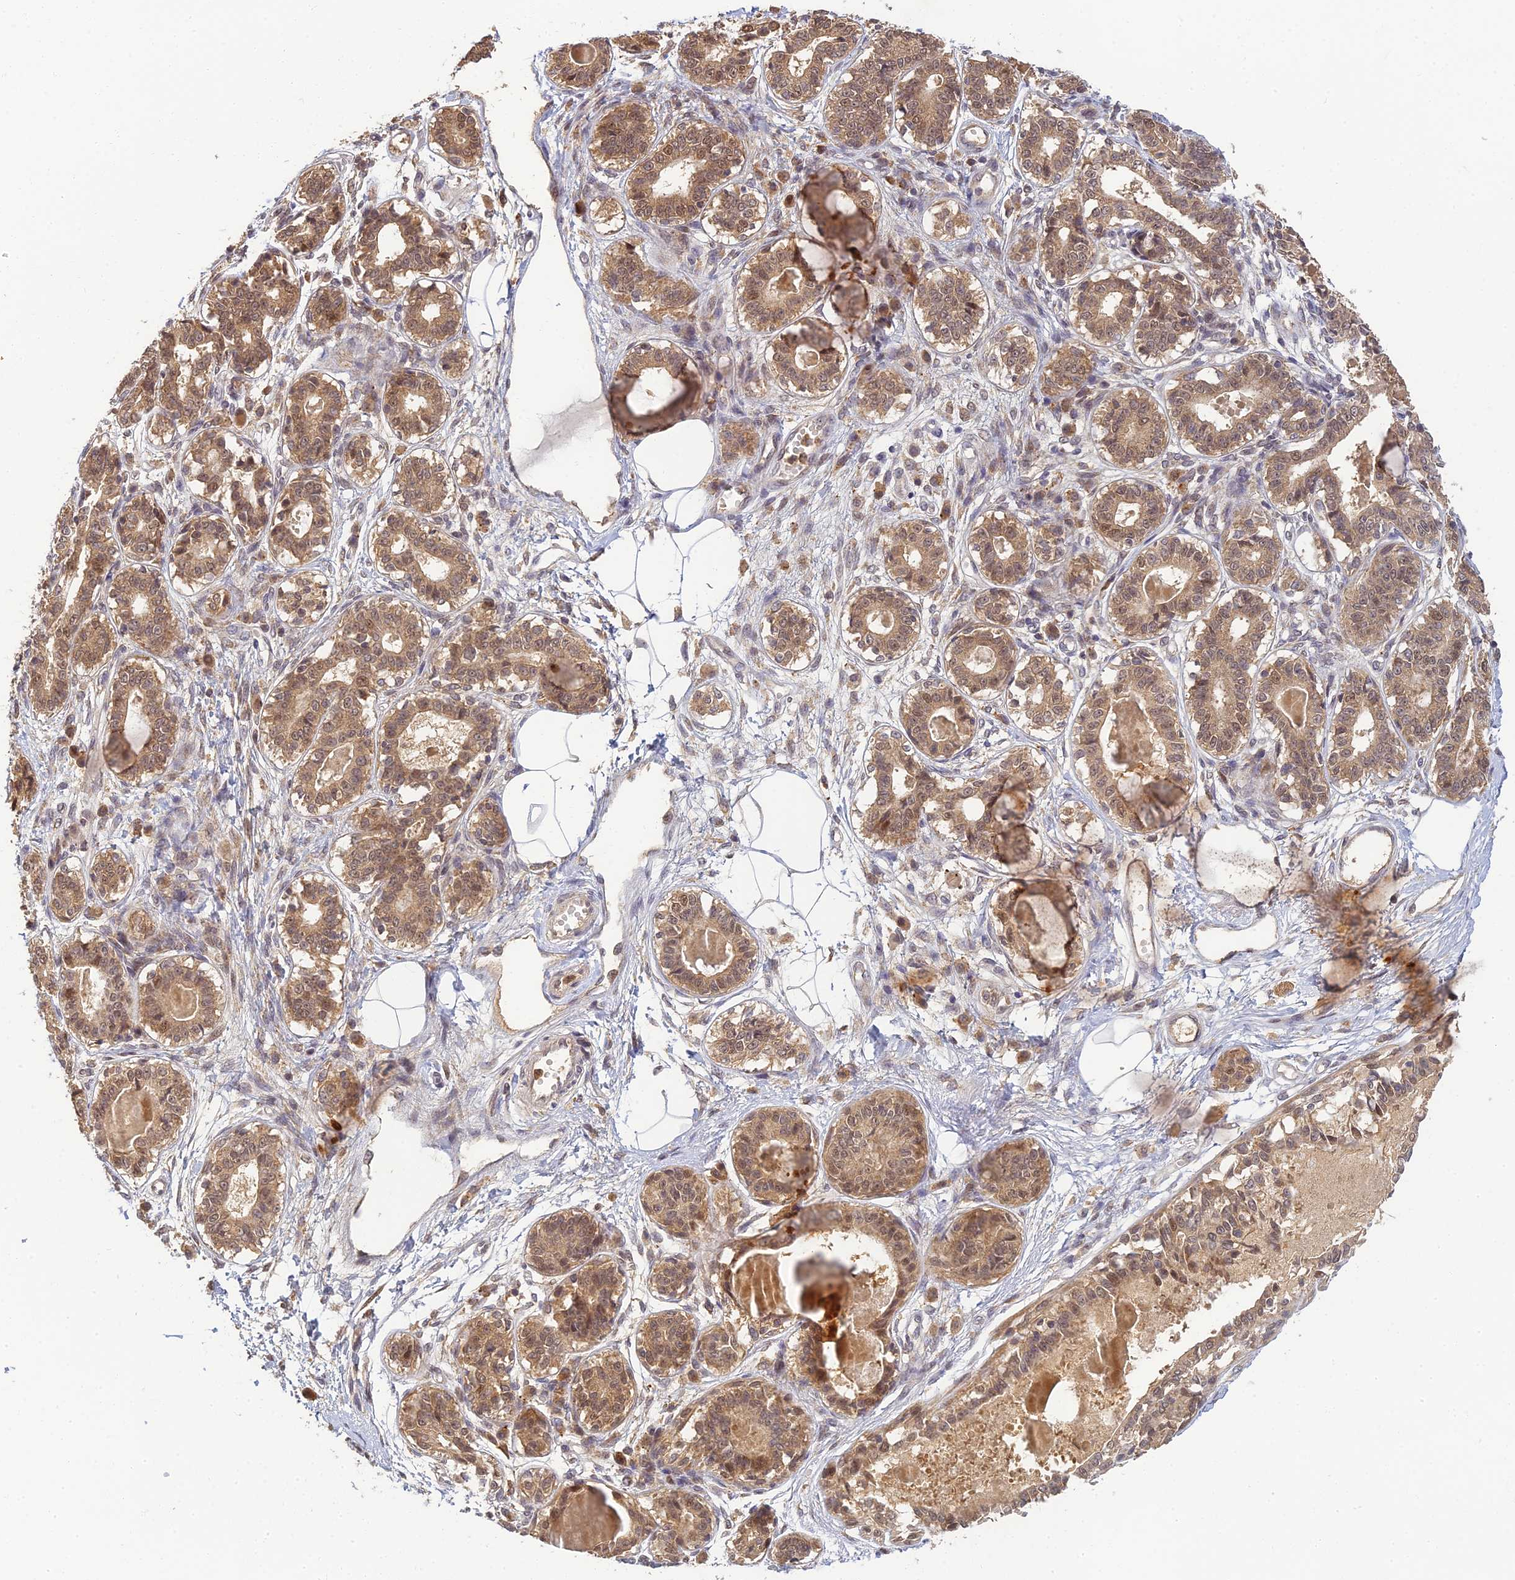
{"staining": {"intensity": "negative", "quantity": "none", "location": "none"}, "tissue": "breast", "cell_type": "Adipocytes", "image_type": "normal", "snomed": [{"axis": "morphology", "description": "Normal tissue, NOS"}, {"axis": "topography", "description": "Breast"}], "caption": "This is a histopathology image of IHC staining of benign breast, which shows no positivity in adipocytes.", "gene": "RGL3", "patient": {"sex": "female", "age": 45}}